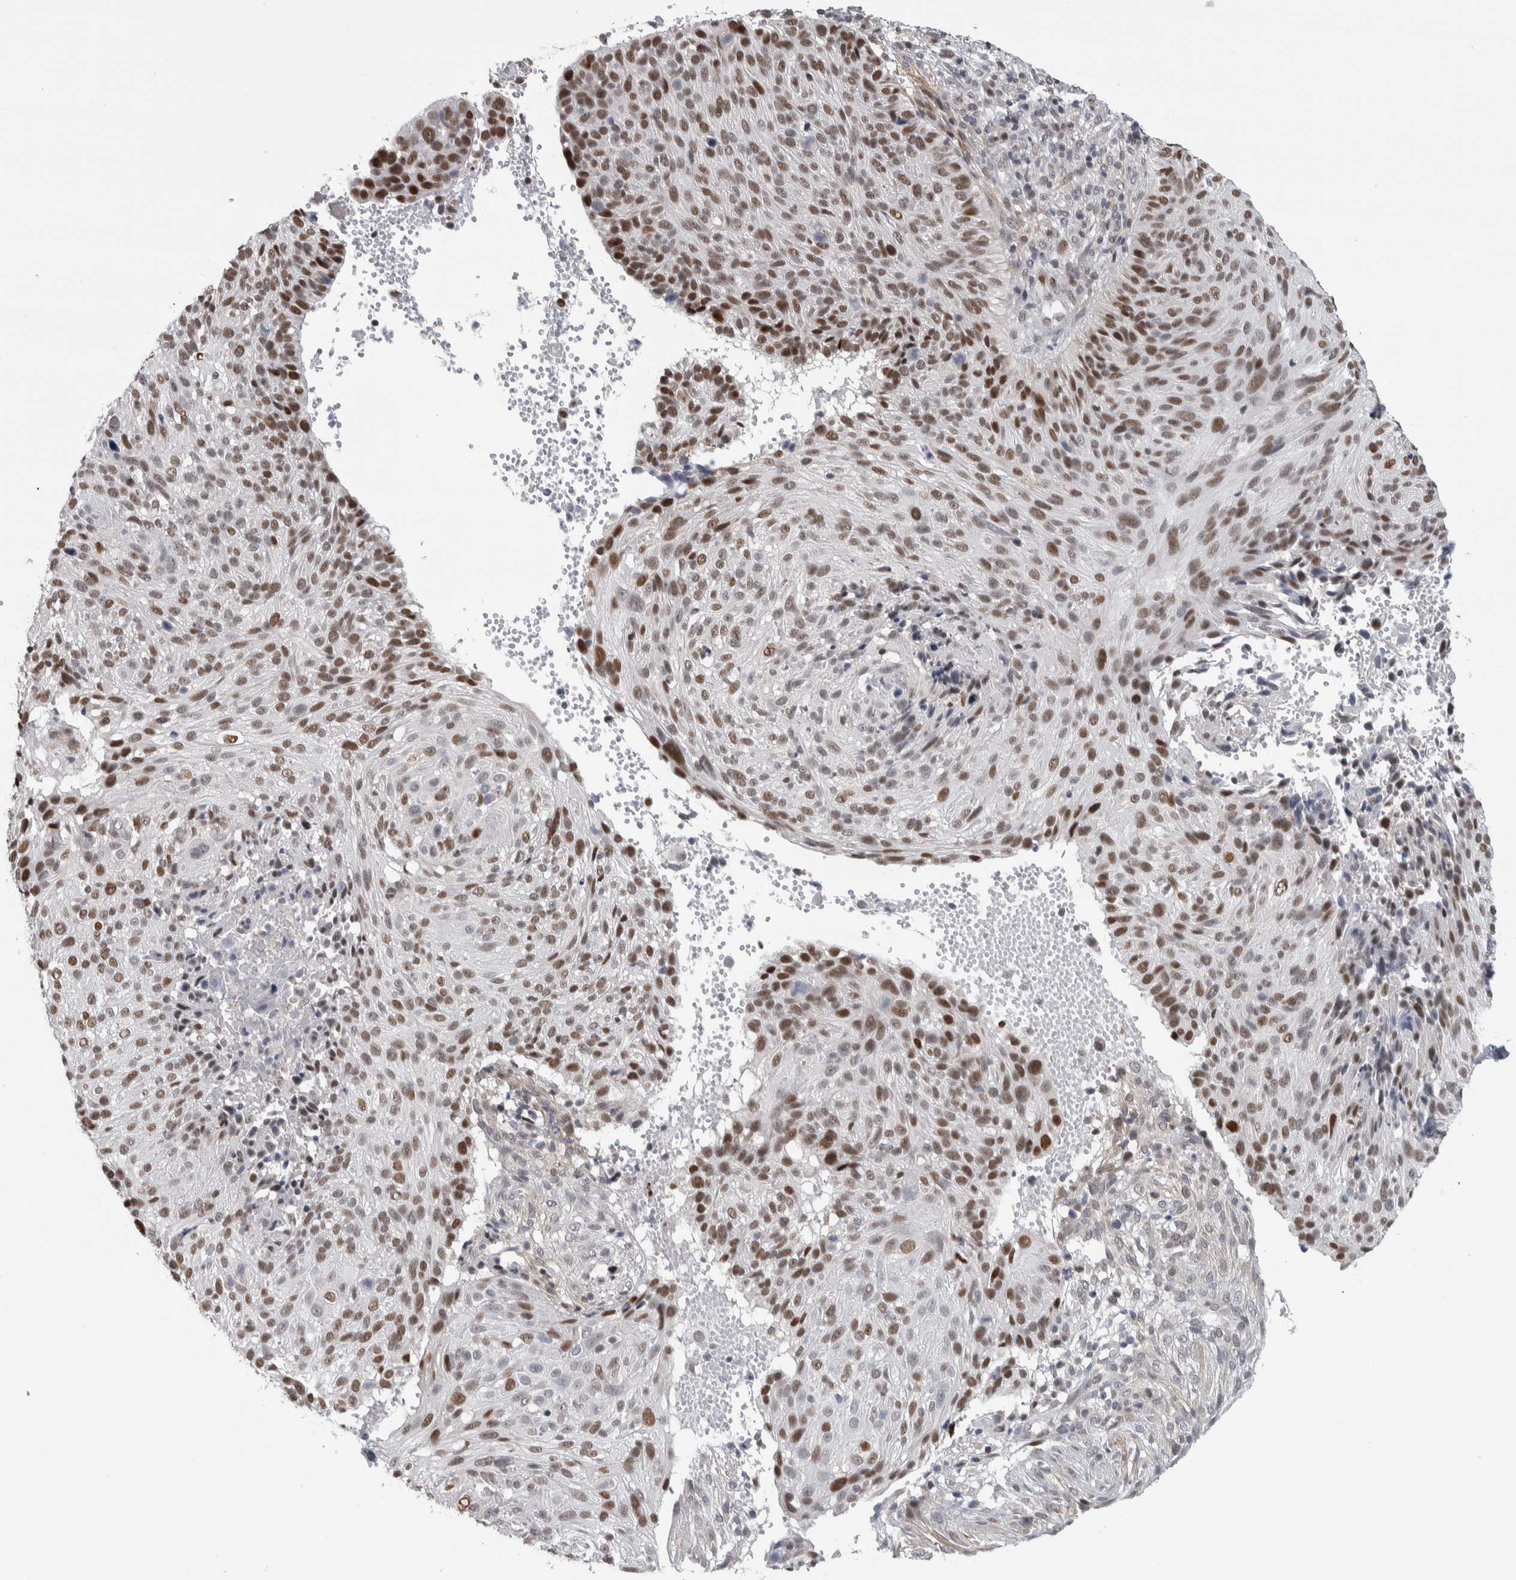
{"staining": {"intensity": "moderate", "quantity": ">75%", "location": "nuclear"}, "tissue": "cervical cancer", "cell_type": "Tumor cells", "image_type": "cancer", "snomed": [{"axis": "morphology", "description": "Squamous cell carcinoma, NOS"}, {"axis": "topography", "description": "Cervix"}], "caption": "DAB immunohistochemical staining of human cervical squamous cell carcinoma shows moderate nuclear protein staining in approximately >75% of tumor cells.", "gene": "HEXIM2", "patient": {"sex": "female", "age": 74}}